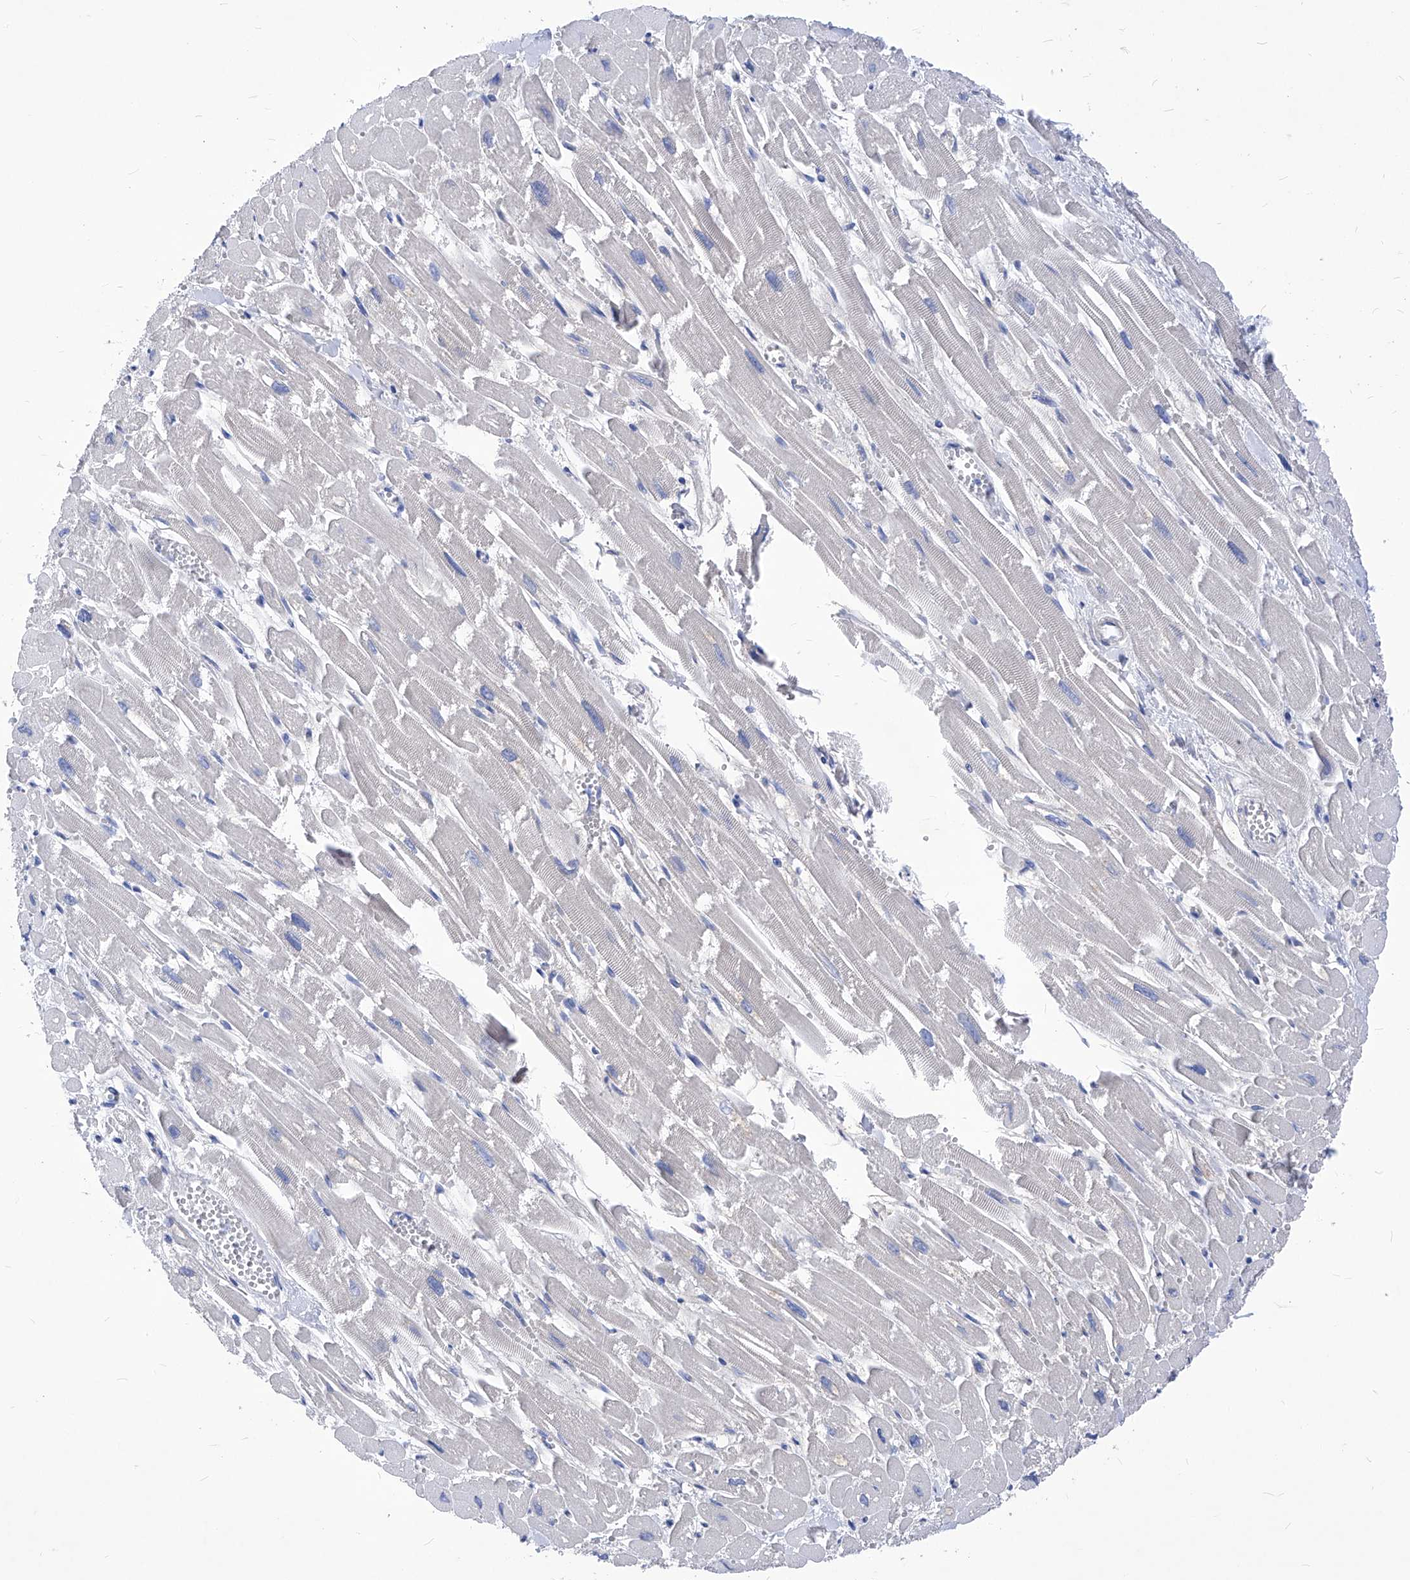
{"staining": {"intensity": "weak", "quantity": "<25%", "location": "cytoplasmic/membranous"}, "tissue": "heart muscle", "cell_type": "Cardiomyocytes", "image_type": "normal", "snomed": [{"axis": "morphology", "description": "Normal tissue, NOS"}, {"axis": "topography", "description": "Heart"}], "caption": "DAB immunohistochemical staining of unremarkable heart muscle displays no significant expression in cardiomyocytes. The staining is performed using DAB brown chromogen with nuclei counter-stained in using hematoxylin.", "gene": "XPNPEP1", "patient": {"sex": "male", "age": 54}}